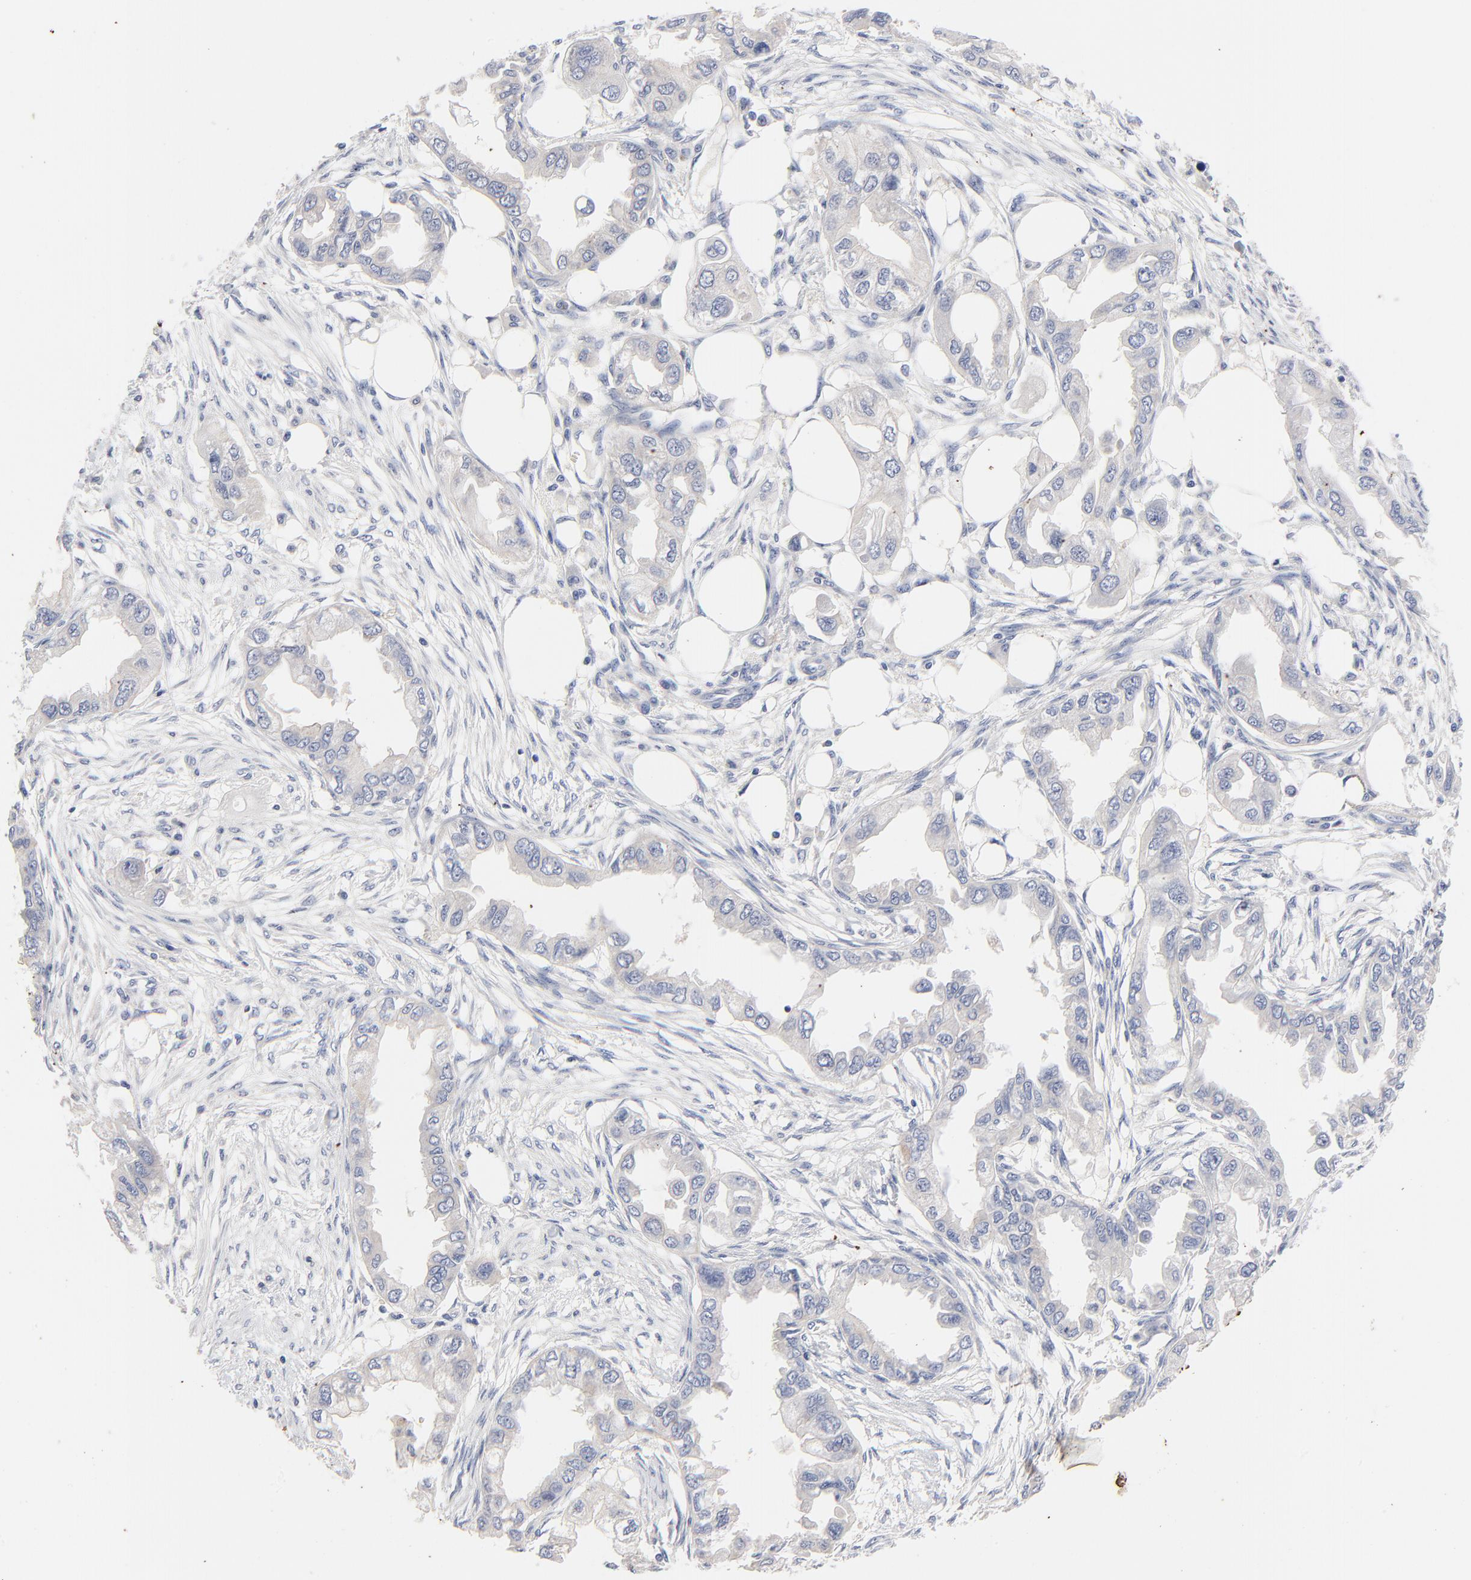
{"staining": {"intensity": "negative", "quantity": "none", "location": "none"}, "tissue": "endometrial cancer", "cell_type": "Tumor cells", "image_type": "cancer", "snomed": [{"axis": "morphology", "description": "Adenocarcinoma, NOS"}, {"axis": "topography", "description": "Endometrium"}], "caption": "Protein analysis of endometrial cancer displays no significant expression in tumor cells.", "gene": "AADAC", "patient": {"sex": "female", "age": 67}}